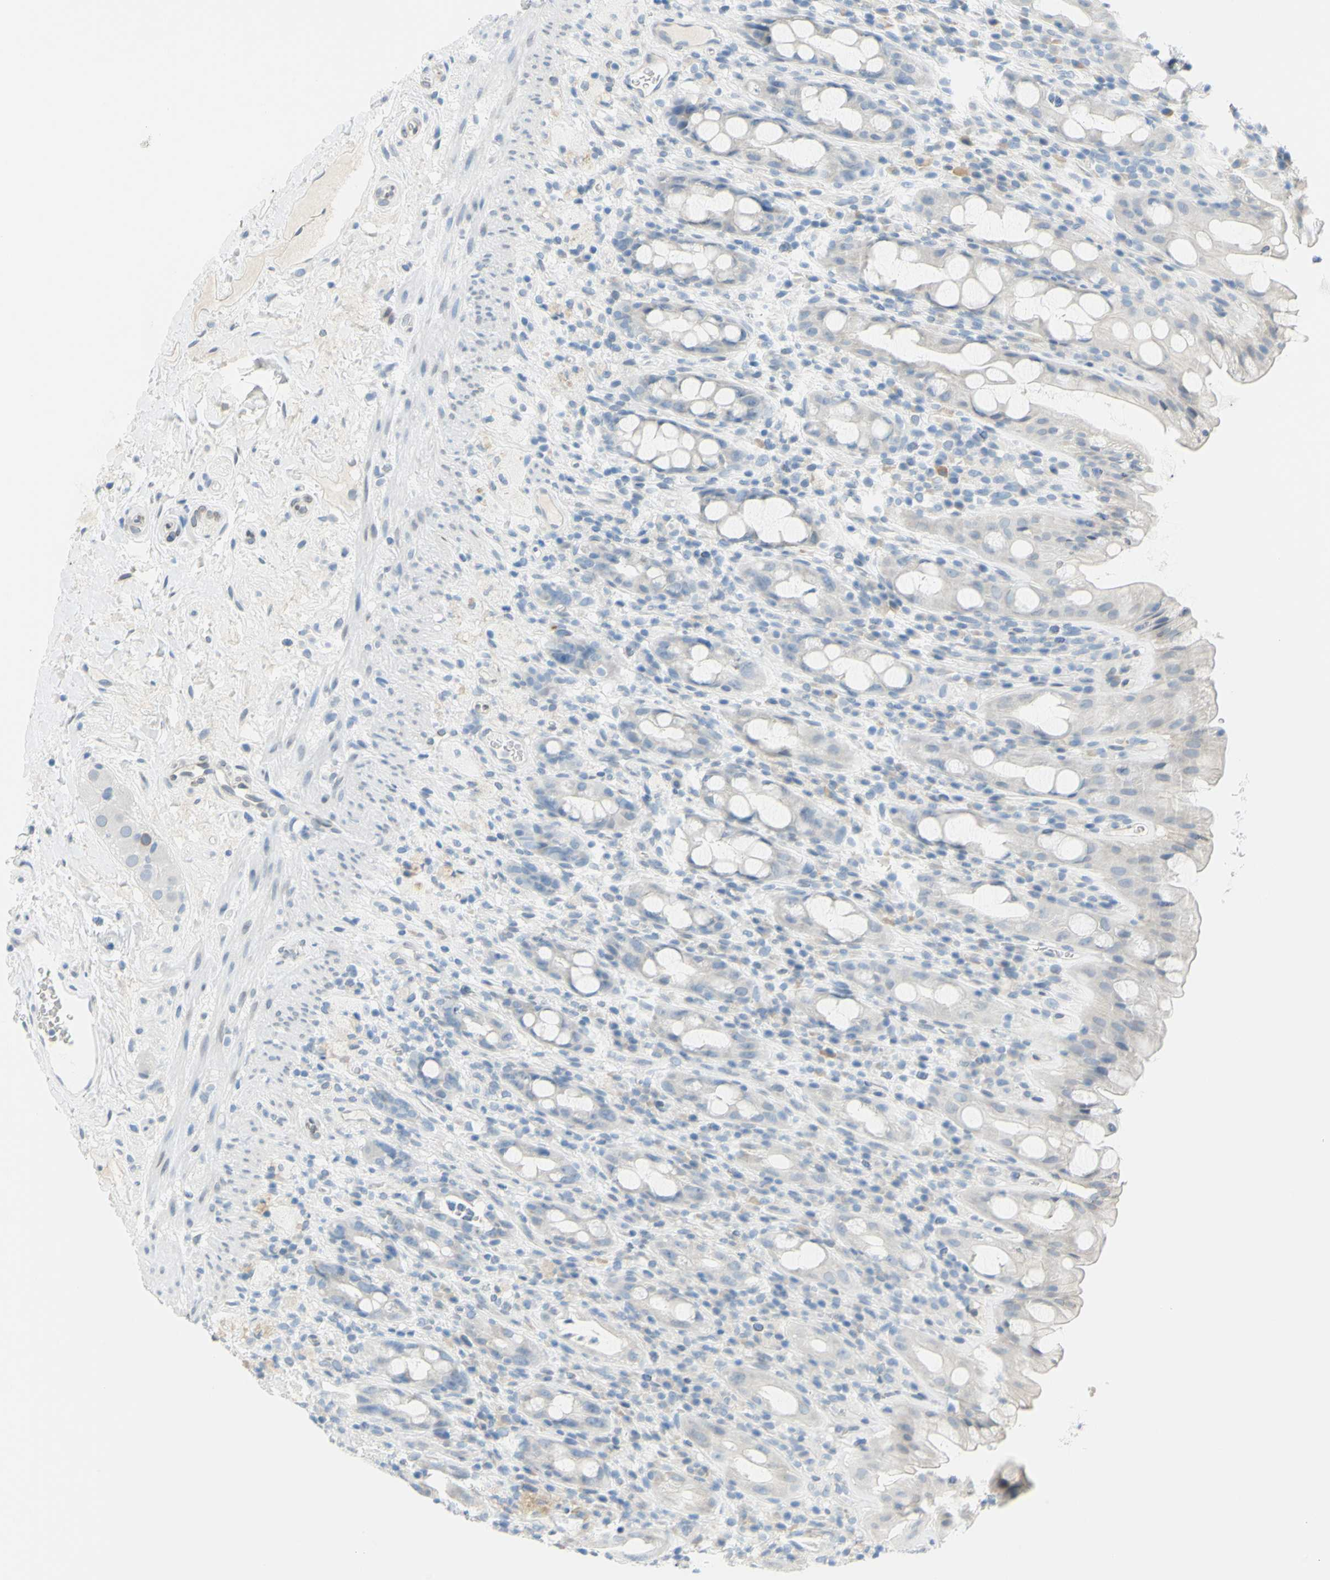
{"staining": {"intensity": "negative", "quantity": "none", "location": "none"}, "tissue": "rectum", "cell_type": "Glandular cells", "image_type": "normal", "snomed": [{"axis": "morphology", "description": "Normal tissue, NOS"}, {"axis": "topography", "description": "Rectum"}], "caption": "This is a photomicrograph of IHC staining of unremarkable rectum, which shows no staining in glandular cells. Brightfield microscopy of immunohistochemistry (IHC) stained with DAB (3,3'-diaminobenzidine) (brown) and hematoxylin (blue), captured at high magnification.", "gene": "DCT", "patient": {"sex": "male", "age": 44}}